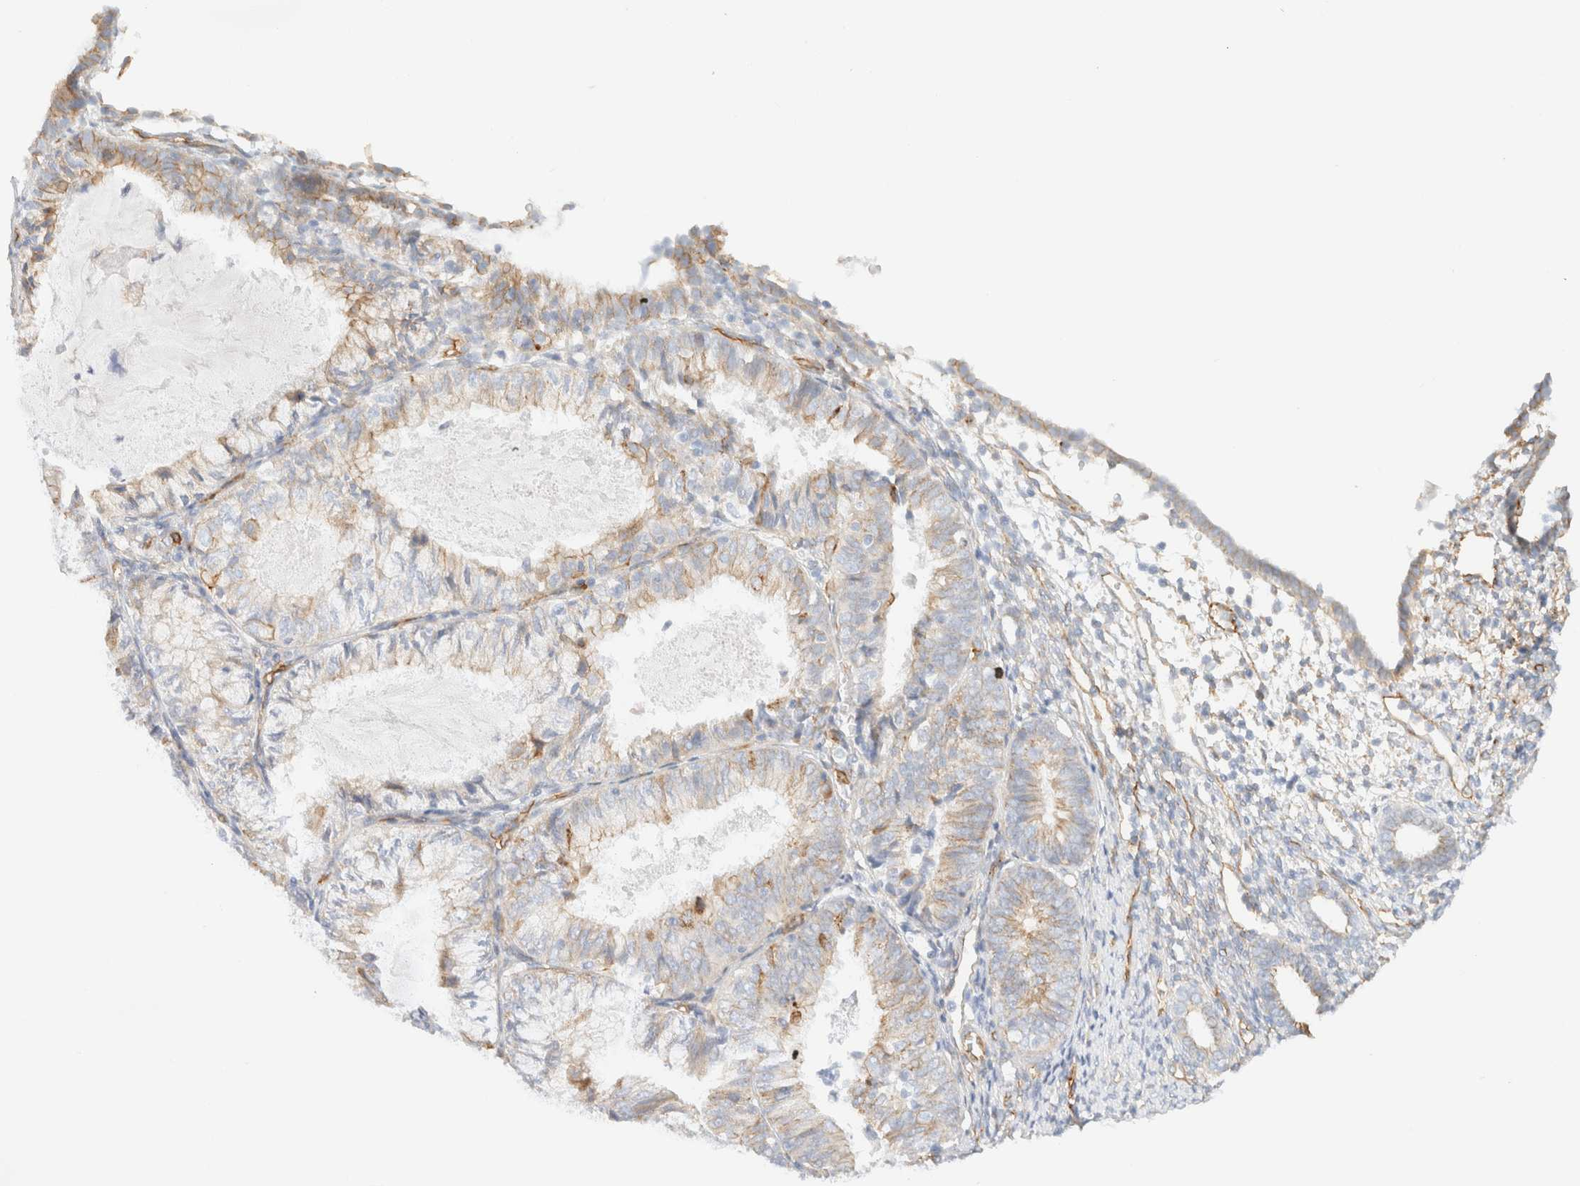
{"staining": {"intensity": "negative", "quantity": "none", "location": "none"}, "tissue": "endometrium", "cell_type": "Cells in endometrial stroma", "image_type": "normal", "snomed": [{"axis": "morphology", "description": "Normal tissue, NOS"}, {"axis": "morphology", "description": "Adenocarcinoma, NOS"}, {"axis": "topography", "description": "Endometrium"}], "caption": "IHC micrograph of benign human endometrium stained for a protein (brown), which exhibits no positivity in cells in endometrial stroma. (DAB (3,3'-diaminobenzidine) IHC with hematoxylin counter stain).", "gene": "CYB5R4", "patient": {"sex": "female", "age": 57}}